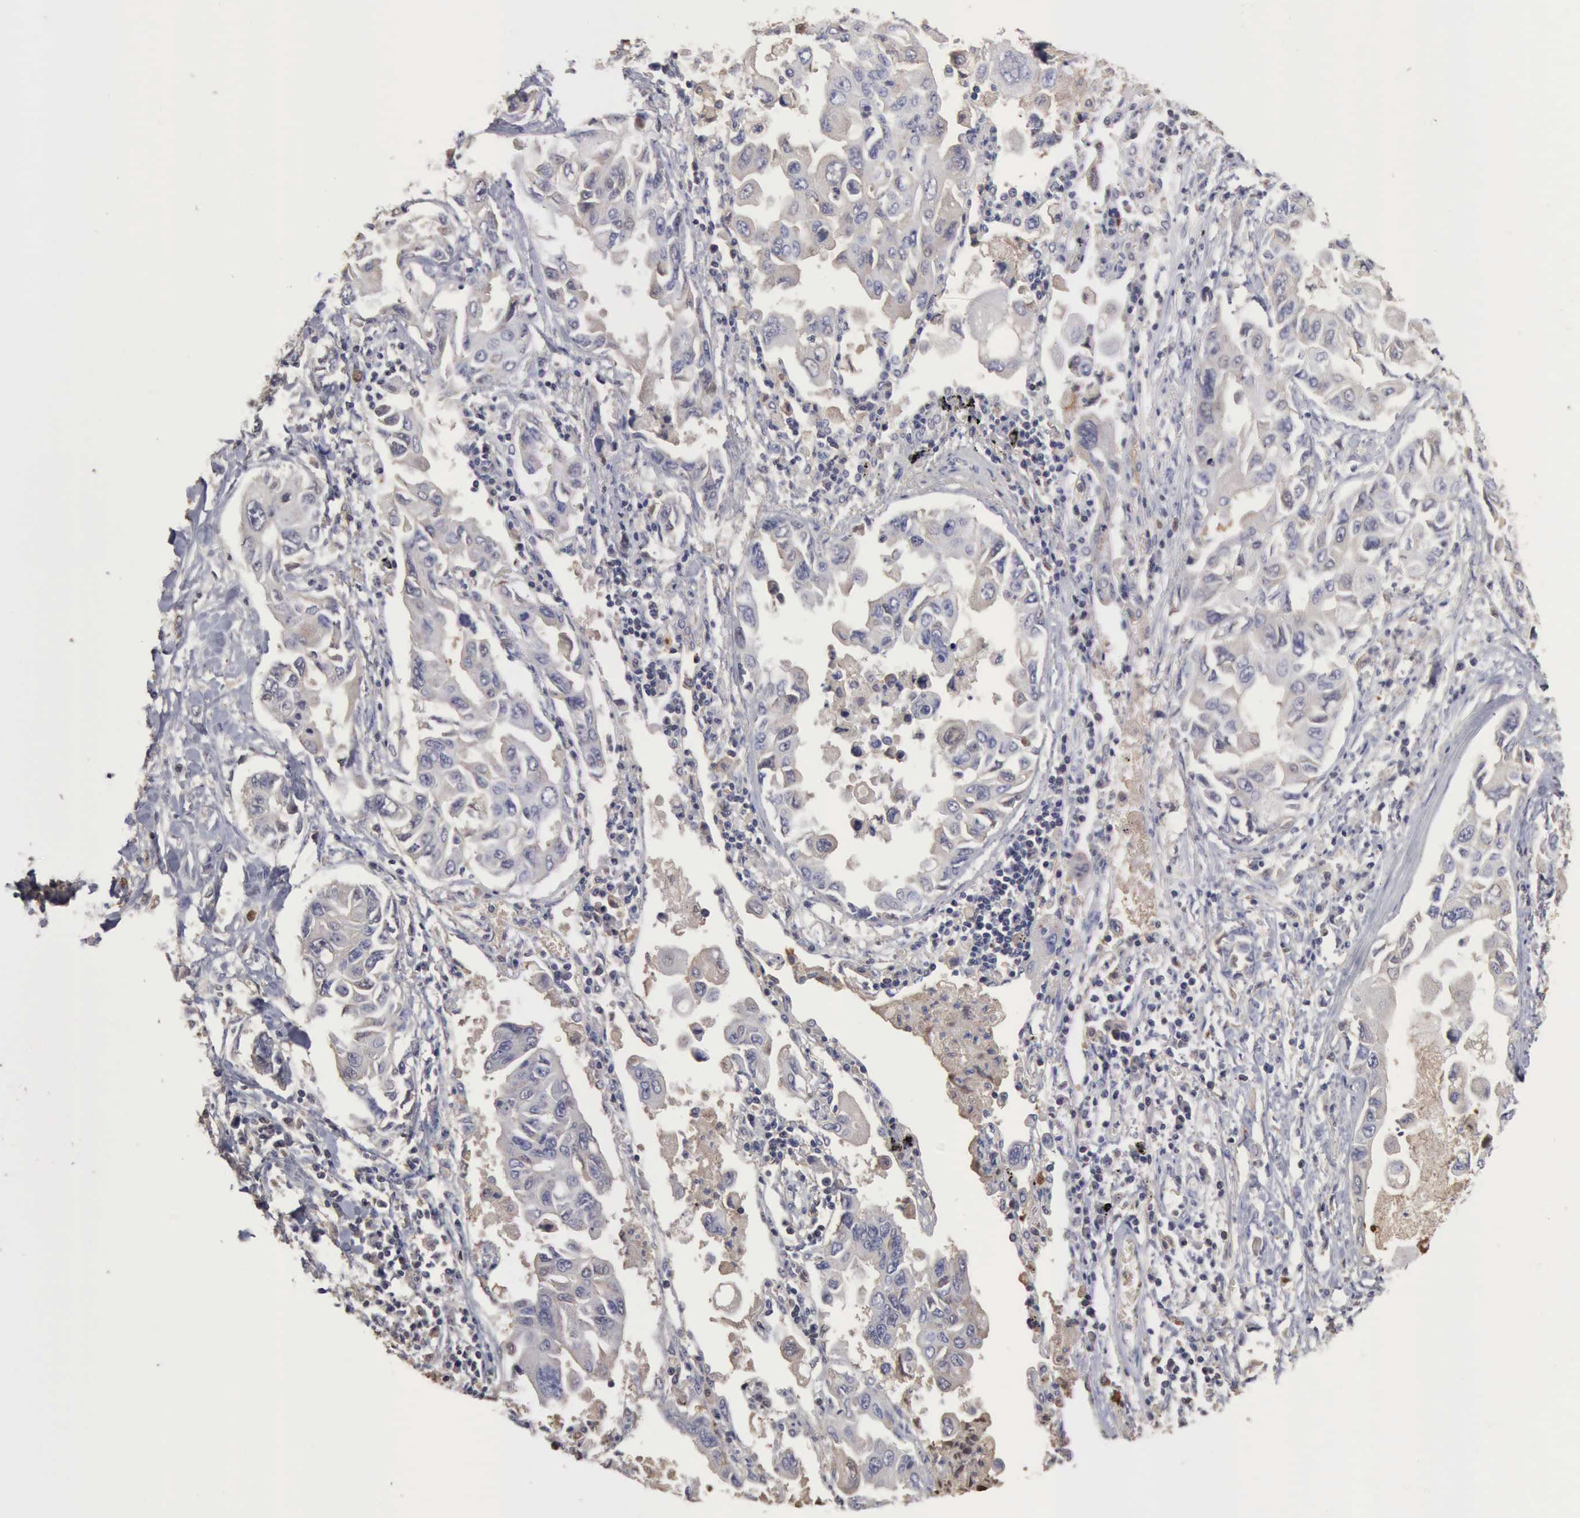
{"staining": {"intensity": "negative", "quantity": "none", "location": "none"}, "tissue": "lung cancer", "cell_type": "Tumor cells", "image_type": "cancer", "snomed": [{"axis": "morphology", "description": "Adenocarcinoma, NOS"}, {"axis": "topography", "description": "Lung"}], "caption": "The micrograph displays no significant expression in tumor cells of lung adenocarcinoma.", "gene": "SERPINA1", "patient": {"sex": "male", "age": 64}}